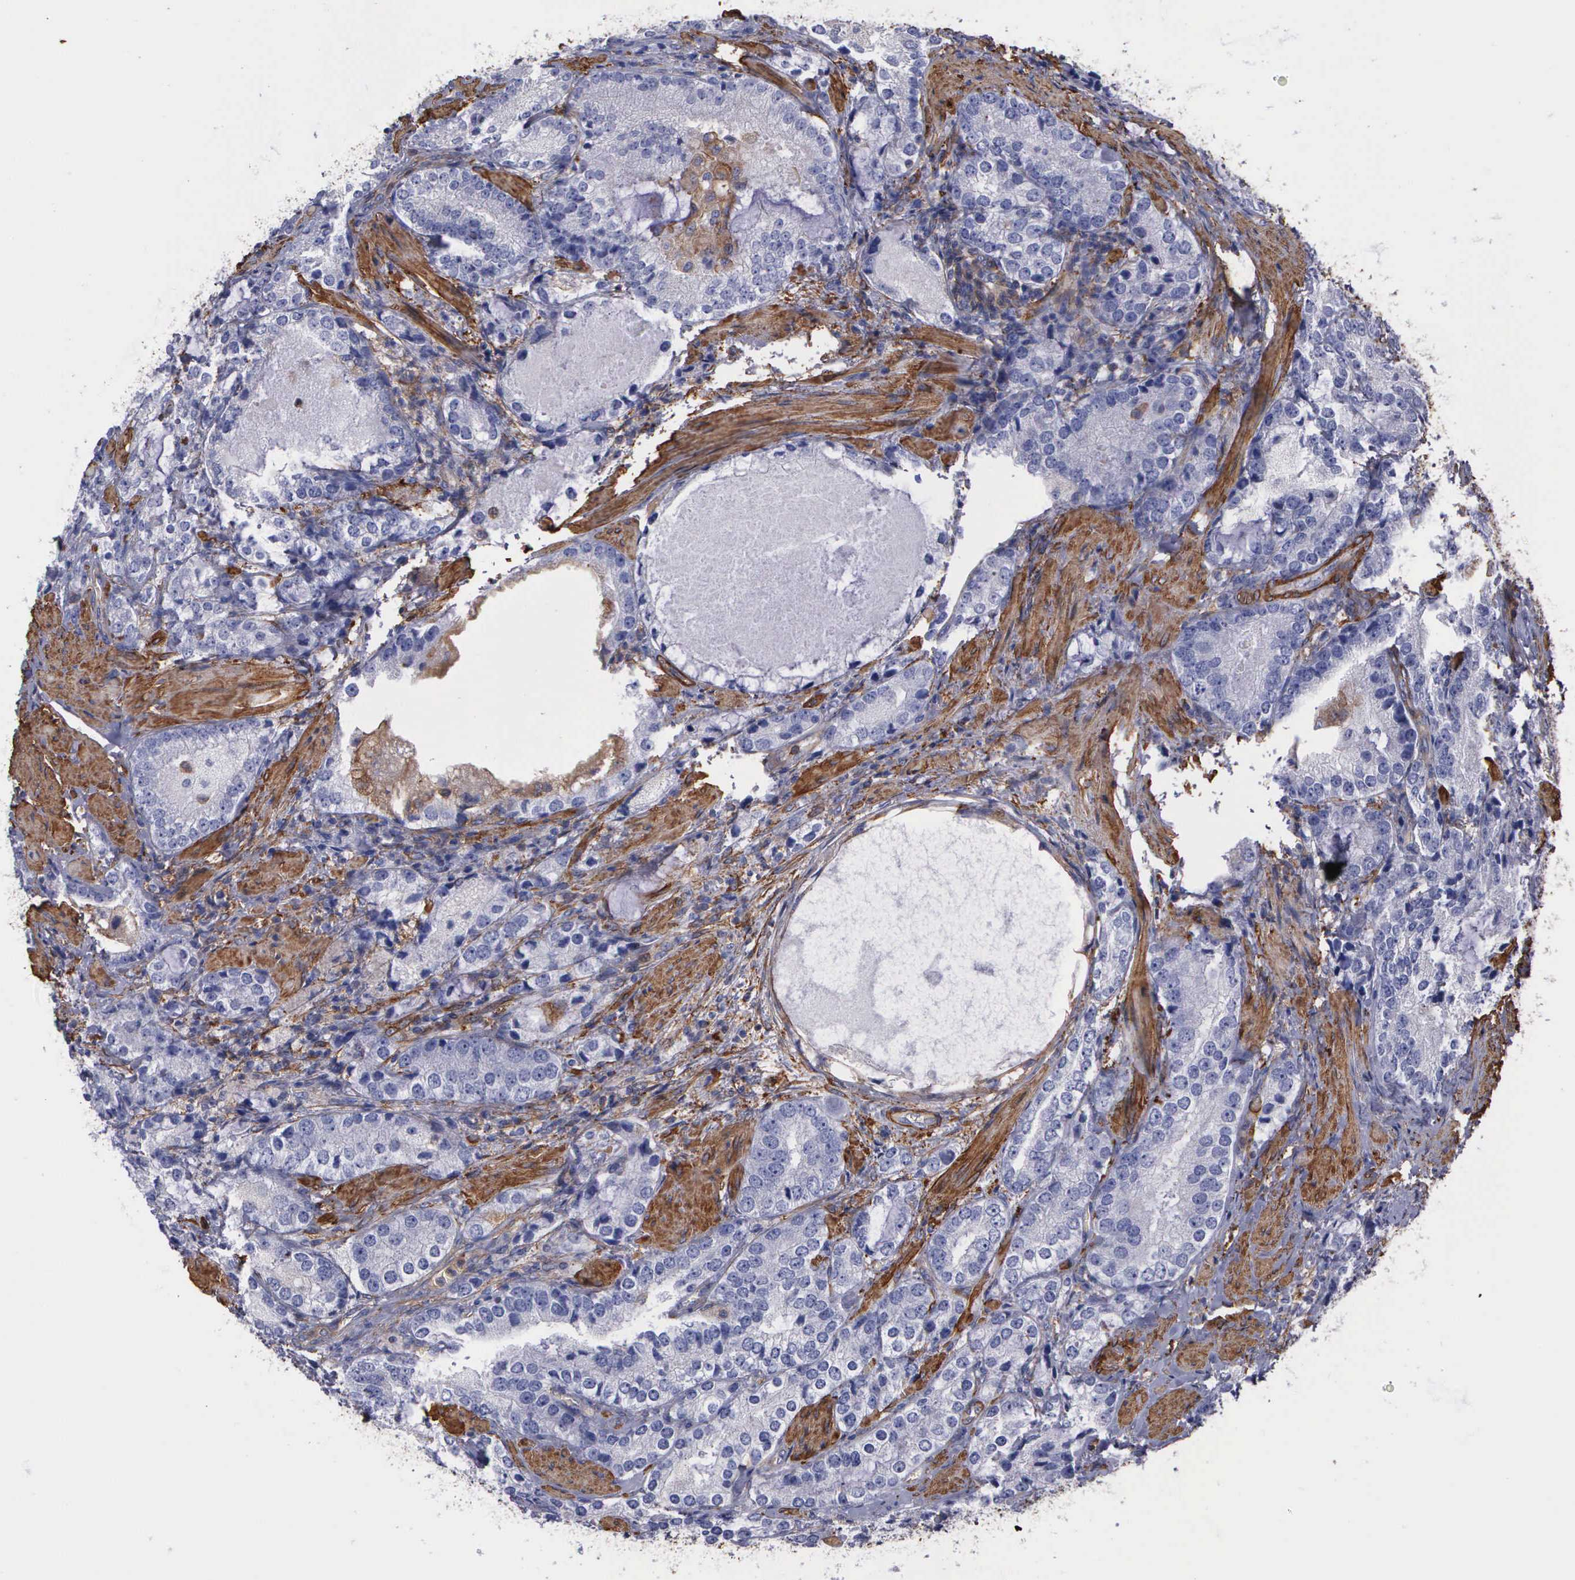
{"staining": {"intensity": "negative", "quantity": "none", "location": "none"}, "tissue": "prostate cancer", "cell_type": "Tumor cells", "image_type": "cancer", "snomed": [{"axis": "morphology", "description": "Adenocarcinoma, High grade"}, {"axis": "topography", "description": "Prostate"}], "caption": "DAB immunohistochemical staining of human prostate adenocarcinoma (high-grade) reveals no significant staining in tumor cells.", "gene": "FLNA", "patient": {"sex": "male", "age": 63}}